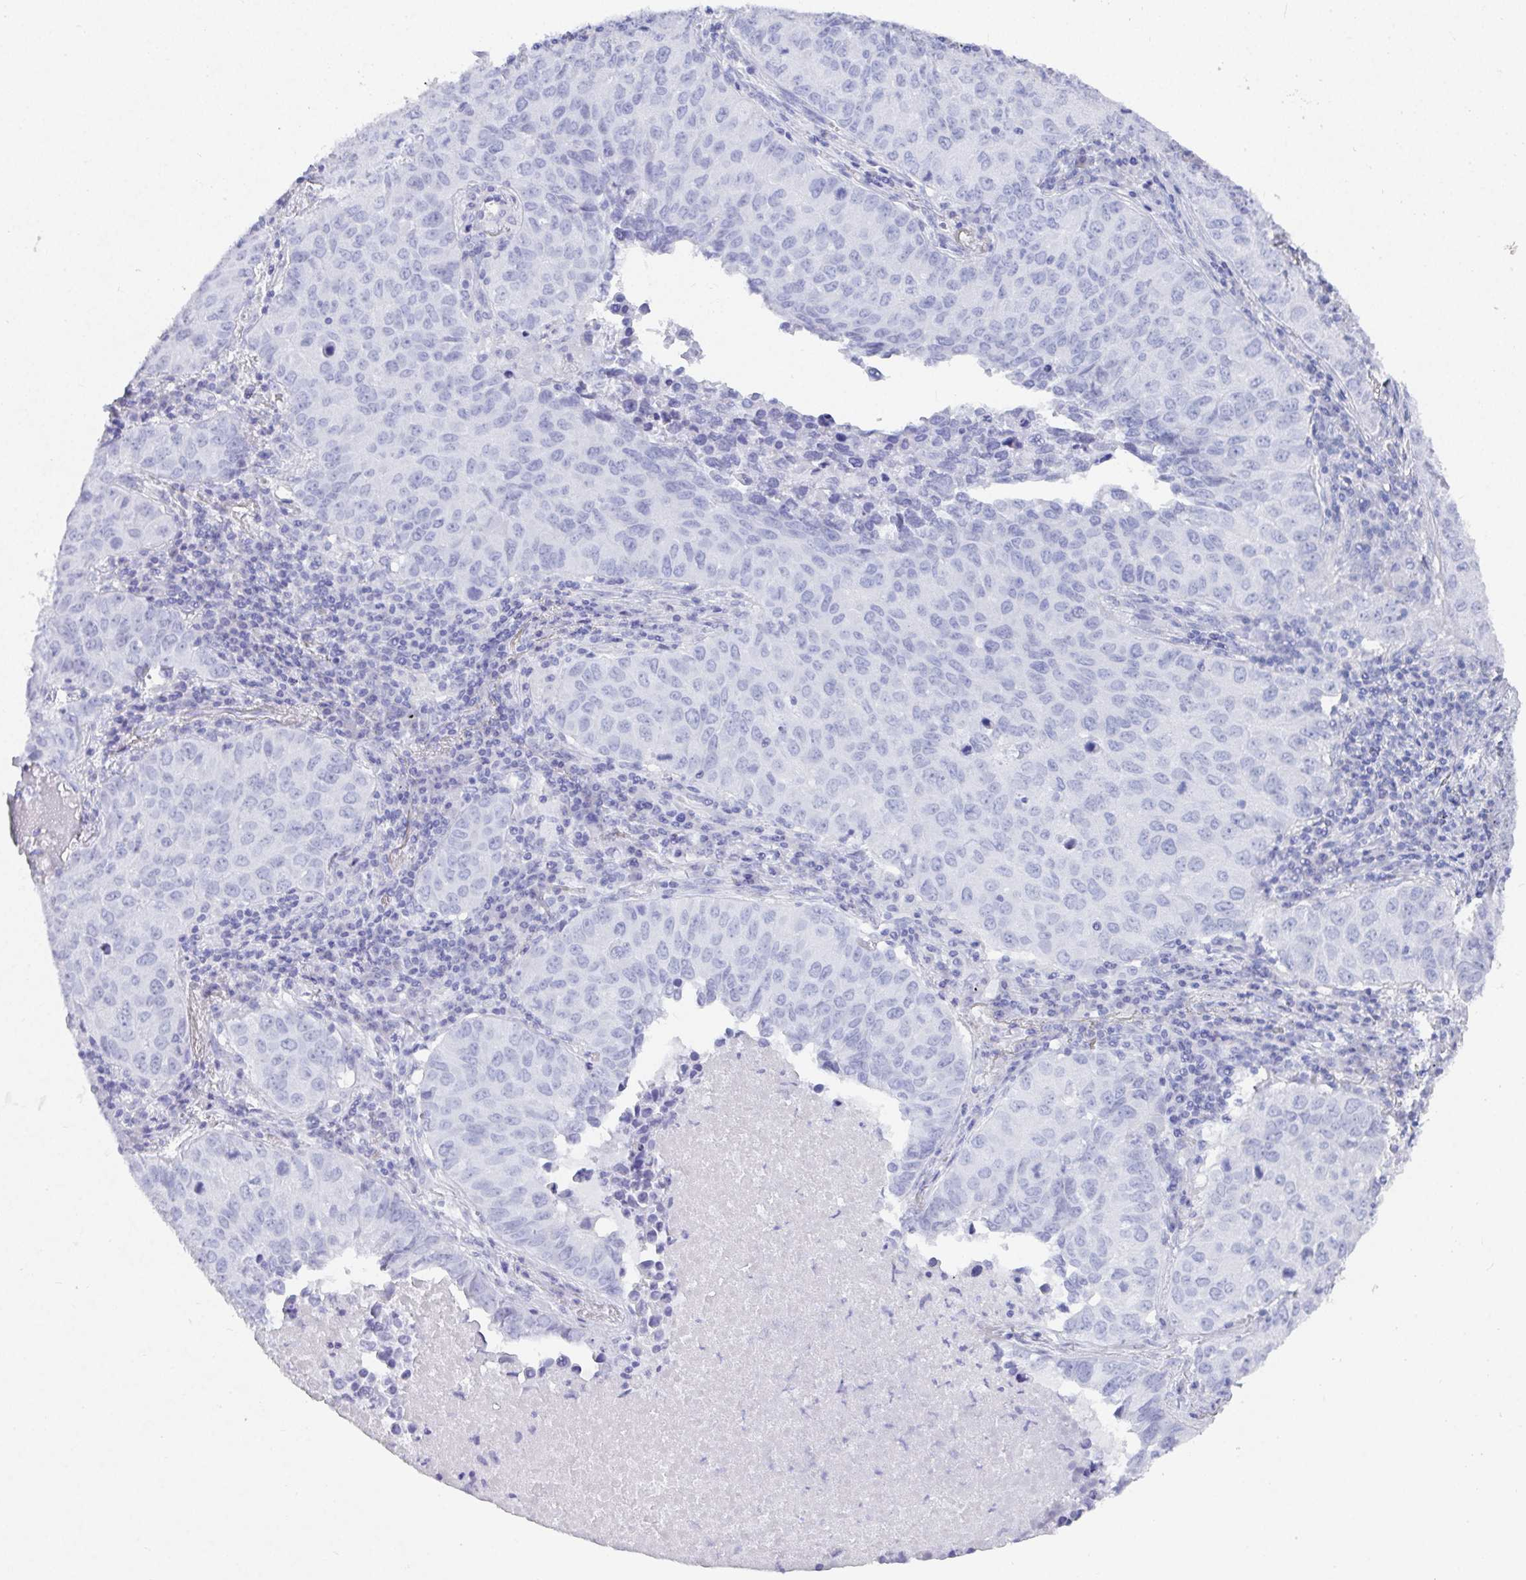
{"staining": {"intensity": "negative", "quantity": "none", "location": "none"}, "tissue": "lung cancer", "cell_type": "Tumor cells", "image_type": "cancer", "snomed": [{"axis": "morphology", "description": "Adenocarcinoma, NOS"}, {"axis": "topography", "description": "Lung"}], "caption": "High power microscopy image of an immunohistochemistry photomicrograph of lung cancer (adenocarcinoma), revealing no significant staining in tumor cells.", "gene": "GRIA1", "patient": {"sex": "female", "age": 50}}